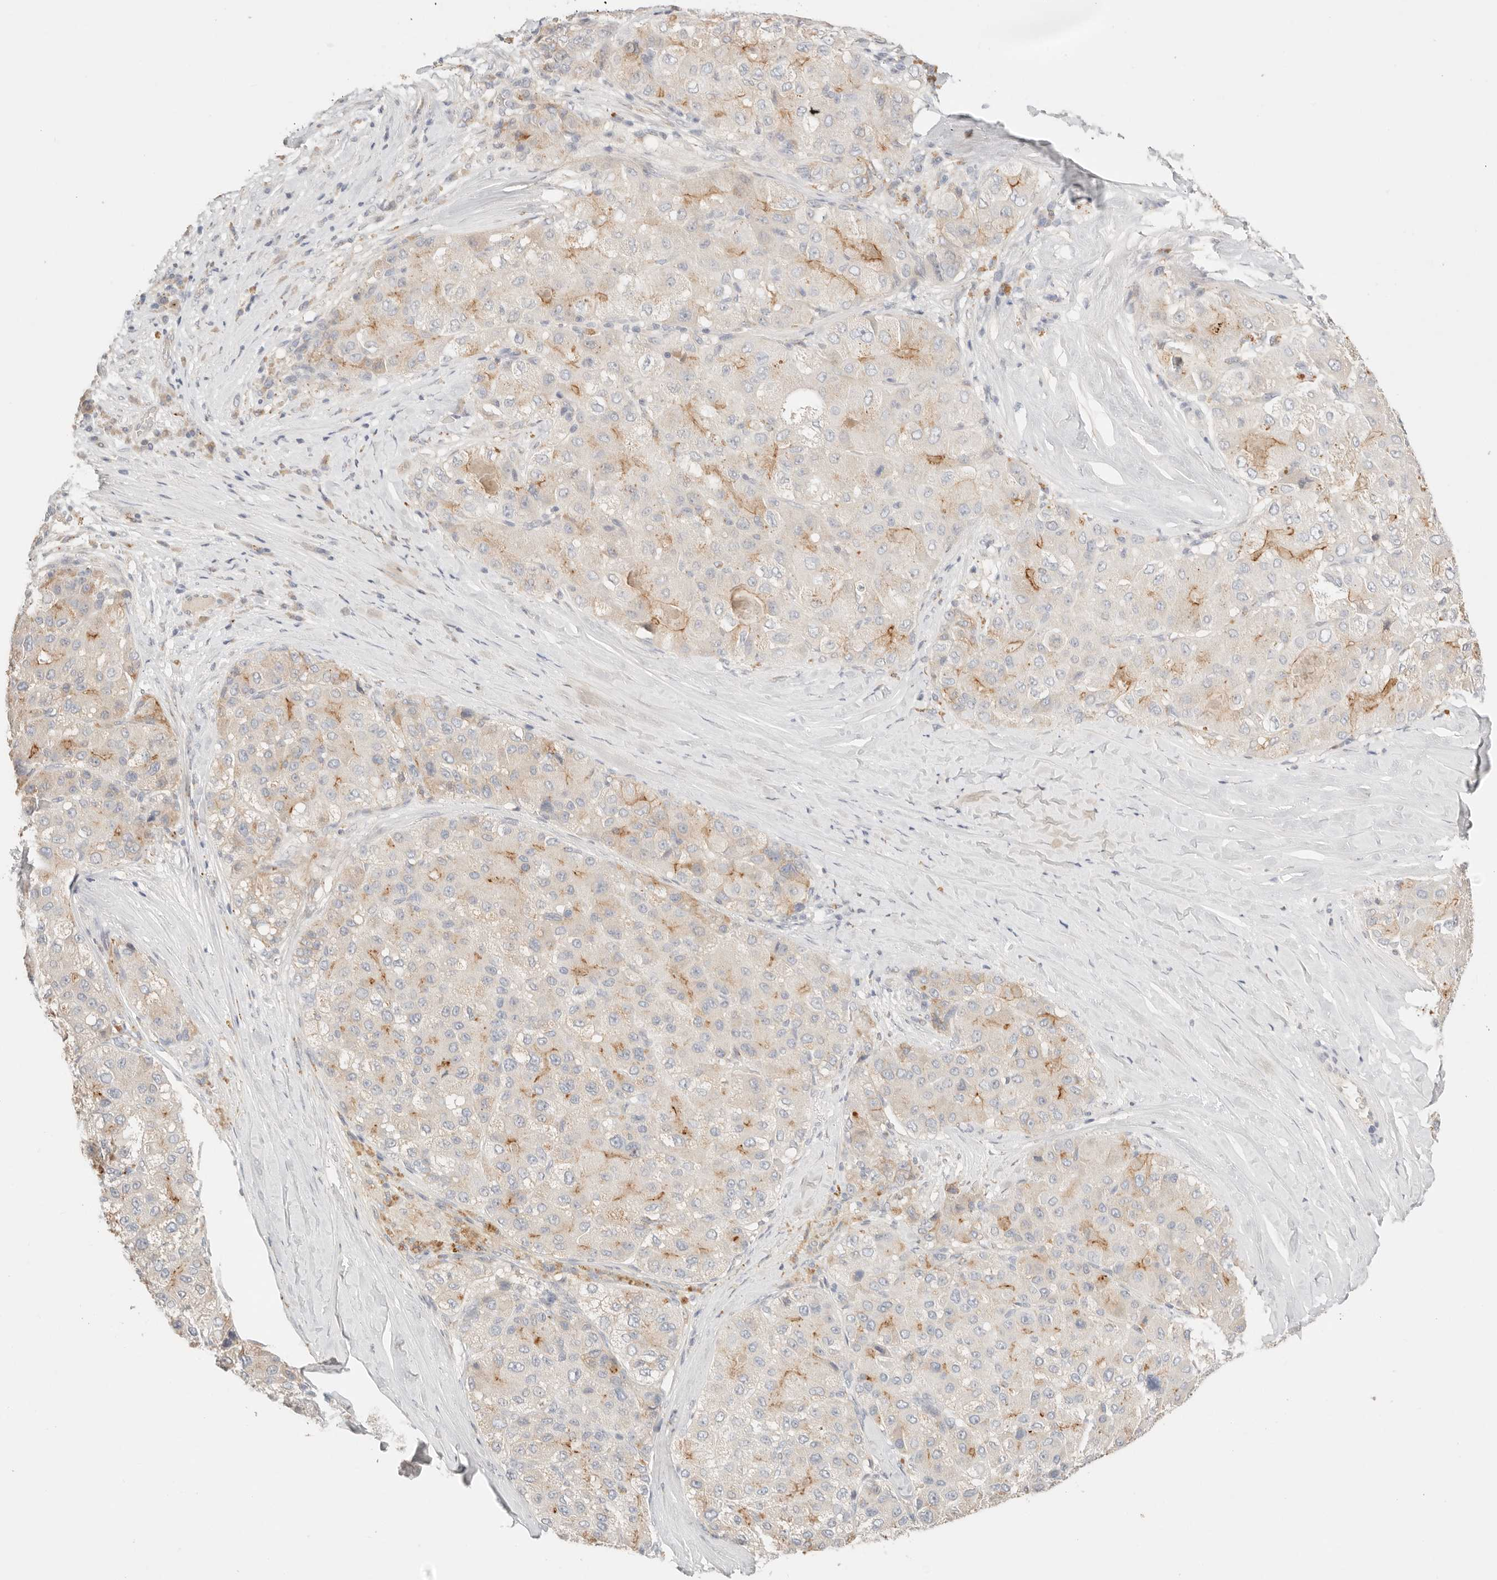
{"staining": {"intensity": "moderate", "quantity": "<25%", "location": "cytoplasmic/membranous"}, "tissue": "liver cancer", "cell_type": "Tumor cells", "image_type": "cancer", "snomed": [{"axis": "morphology", "description": "Carcinoma, Hepatocellular, NOS"}, {"axis": "topography", "description": "Liver"}], "caption": "IHC staining of liver cancer (hepatocellular carcinoma), which reveals low levels of moderate cytoplasmic/membranous expression in about <25% of tumor cells indicating moderate cytoplasmic/membranous protein expression. The staining was performed using DAB (3,3'-diaminobenzidine) (brown) for protein detection and nuclei were counterstained in hematoxylin (blue).", "gene": "CEP120", "patient": {"sex": "male", "age": 80}}